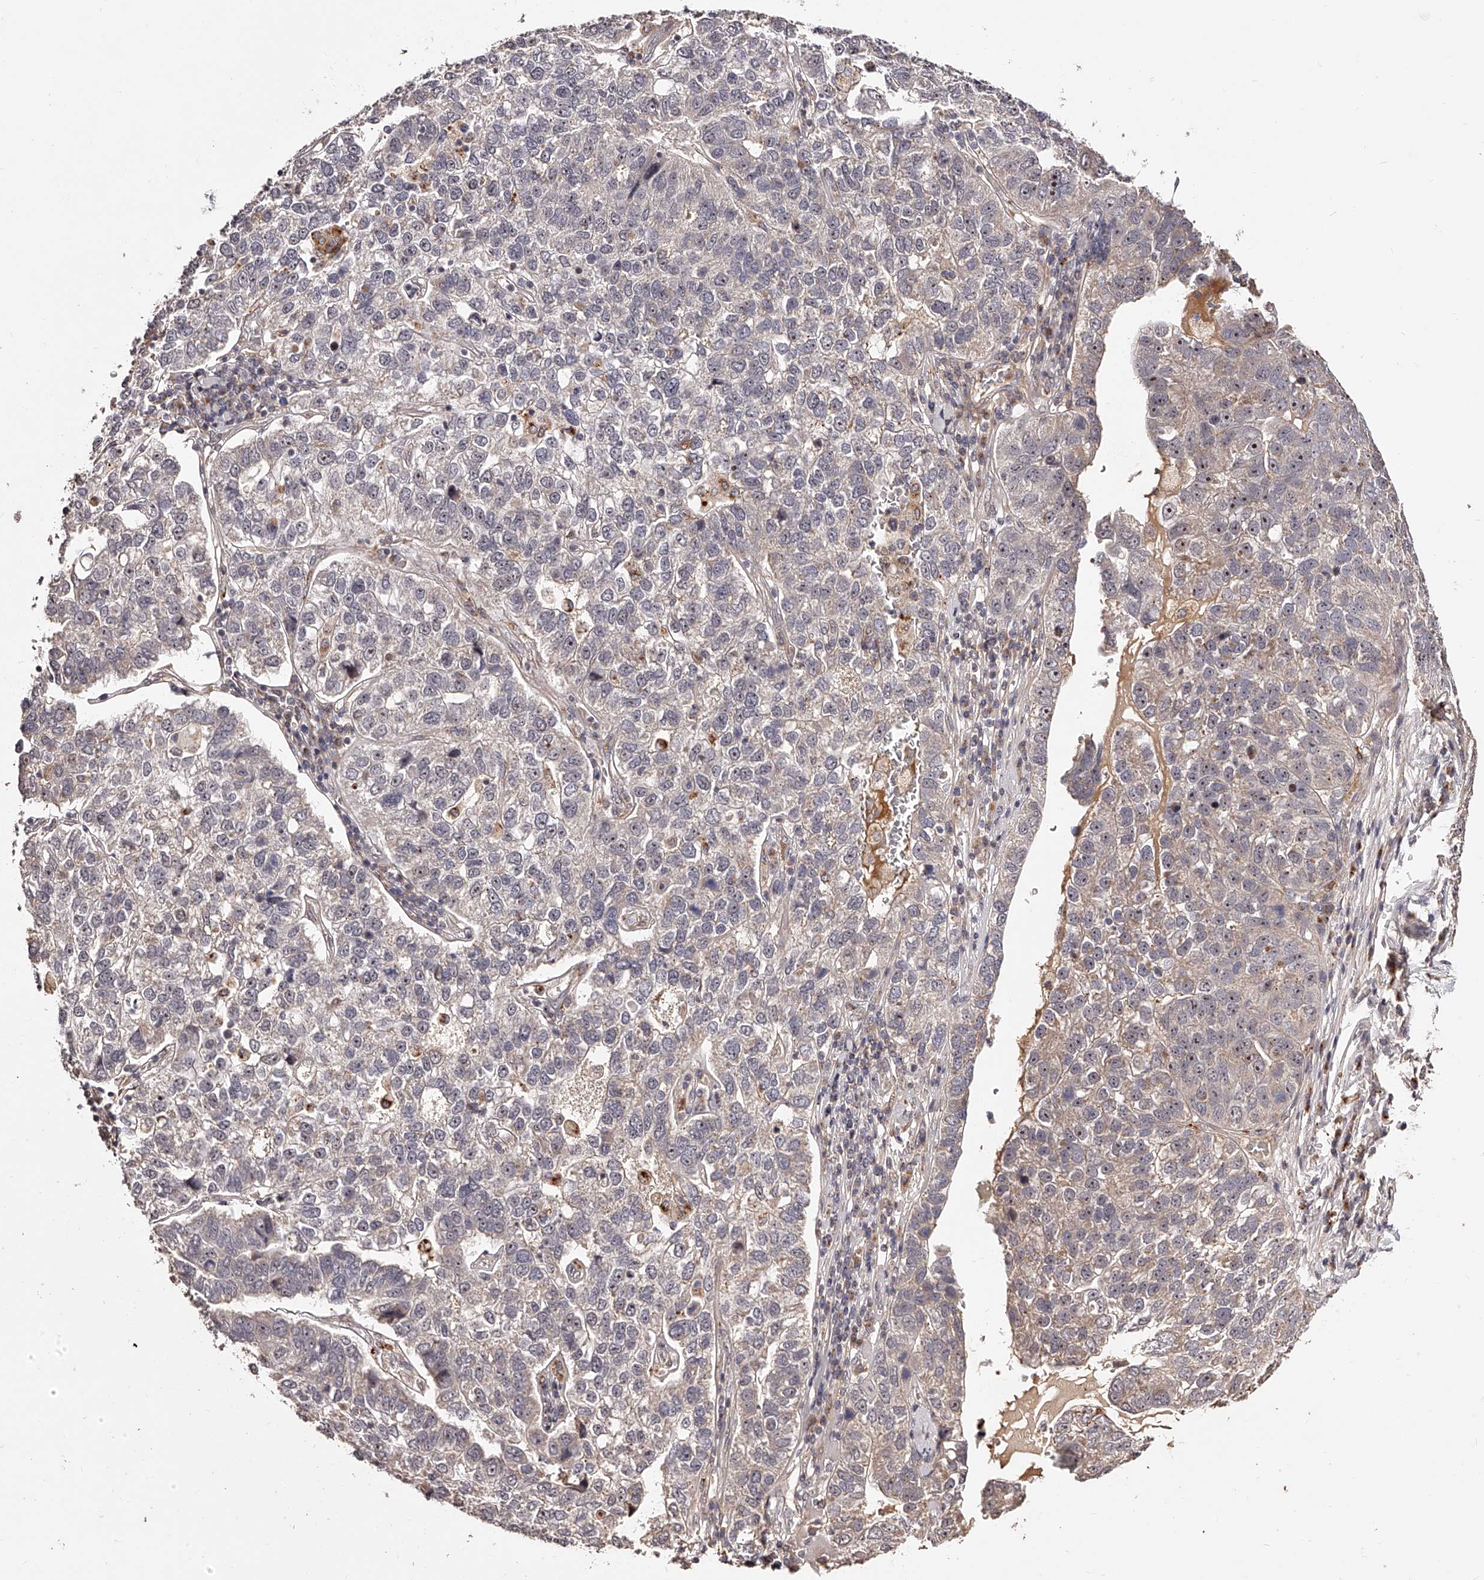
{"staining": {"intensity": "weak", "quantity": "<25%", "location": "nuclear"}, "tissue": "pancreatic cancer", "cell_type": "Tumor cells", "image_type": "cancer", "snomed": [{"axis": "morphology", "description": "Adenocarcinoma, NOS"}, {"axis": "topography", "description": "Pancreas"}], "caption": "Photomicrograph shows no significant protein positivity in tumor cells of pancreatic cancer.", "gene": "ZNF502", "patient": {"sex": "female", "age": 61}}